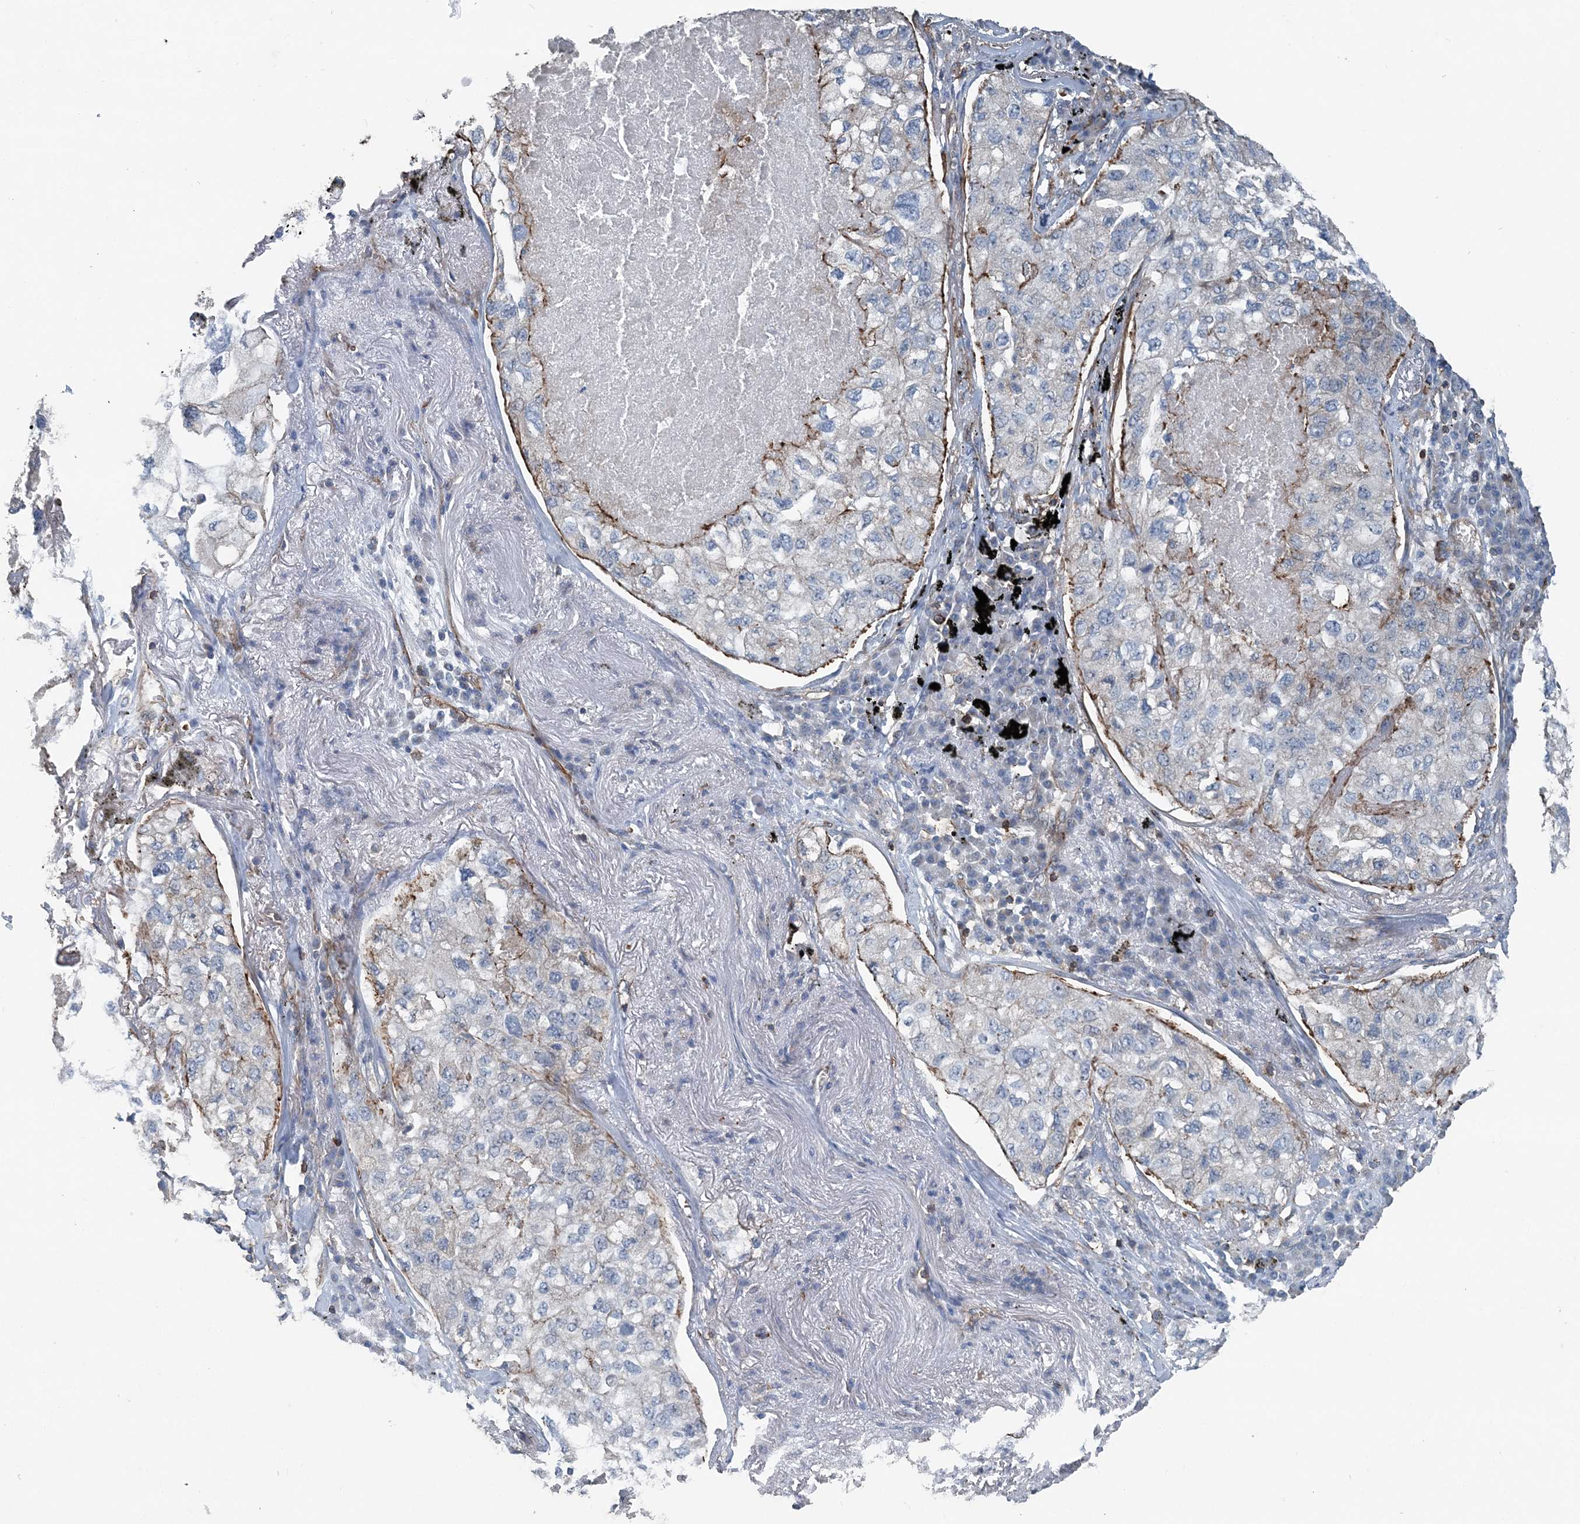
{"staining": {"intensity": "moderate", "quantity": "<25%", "location": "cytoplasmic/membranous"}, "tissue": "lung cancer", "cell_type": "Tumor cells", "image_type": "cancer", "snomed": [{"axis": "morphology", "description": "Adenocarcinoma, NOS"}, {"axis": "topography", "description": "Lung"}], "caption": "Protein analysis of lung adenocarcinoma tissue demonstrates moderate cytoplasmic/membranous staining in about <25% of tumor cells.", "gene": "DGUOK", "patient": {"sex": "male", "age": 65}}